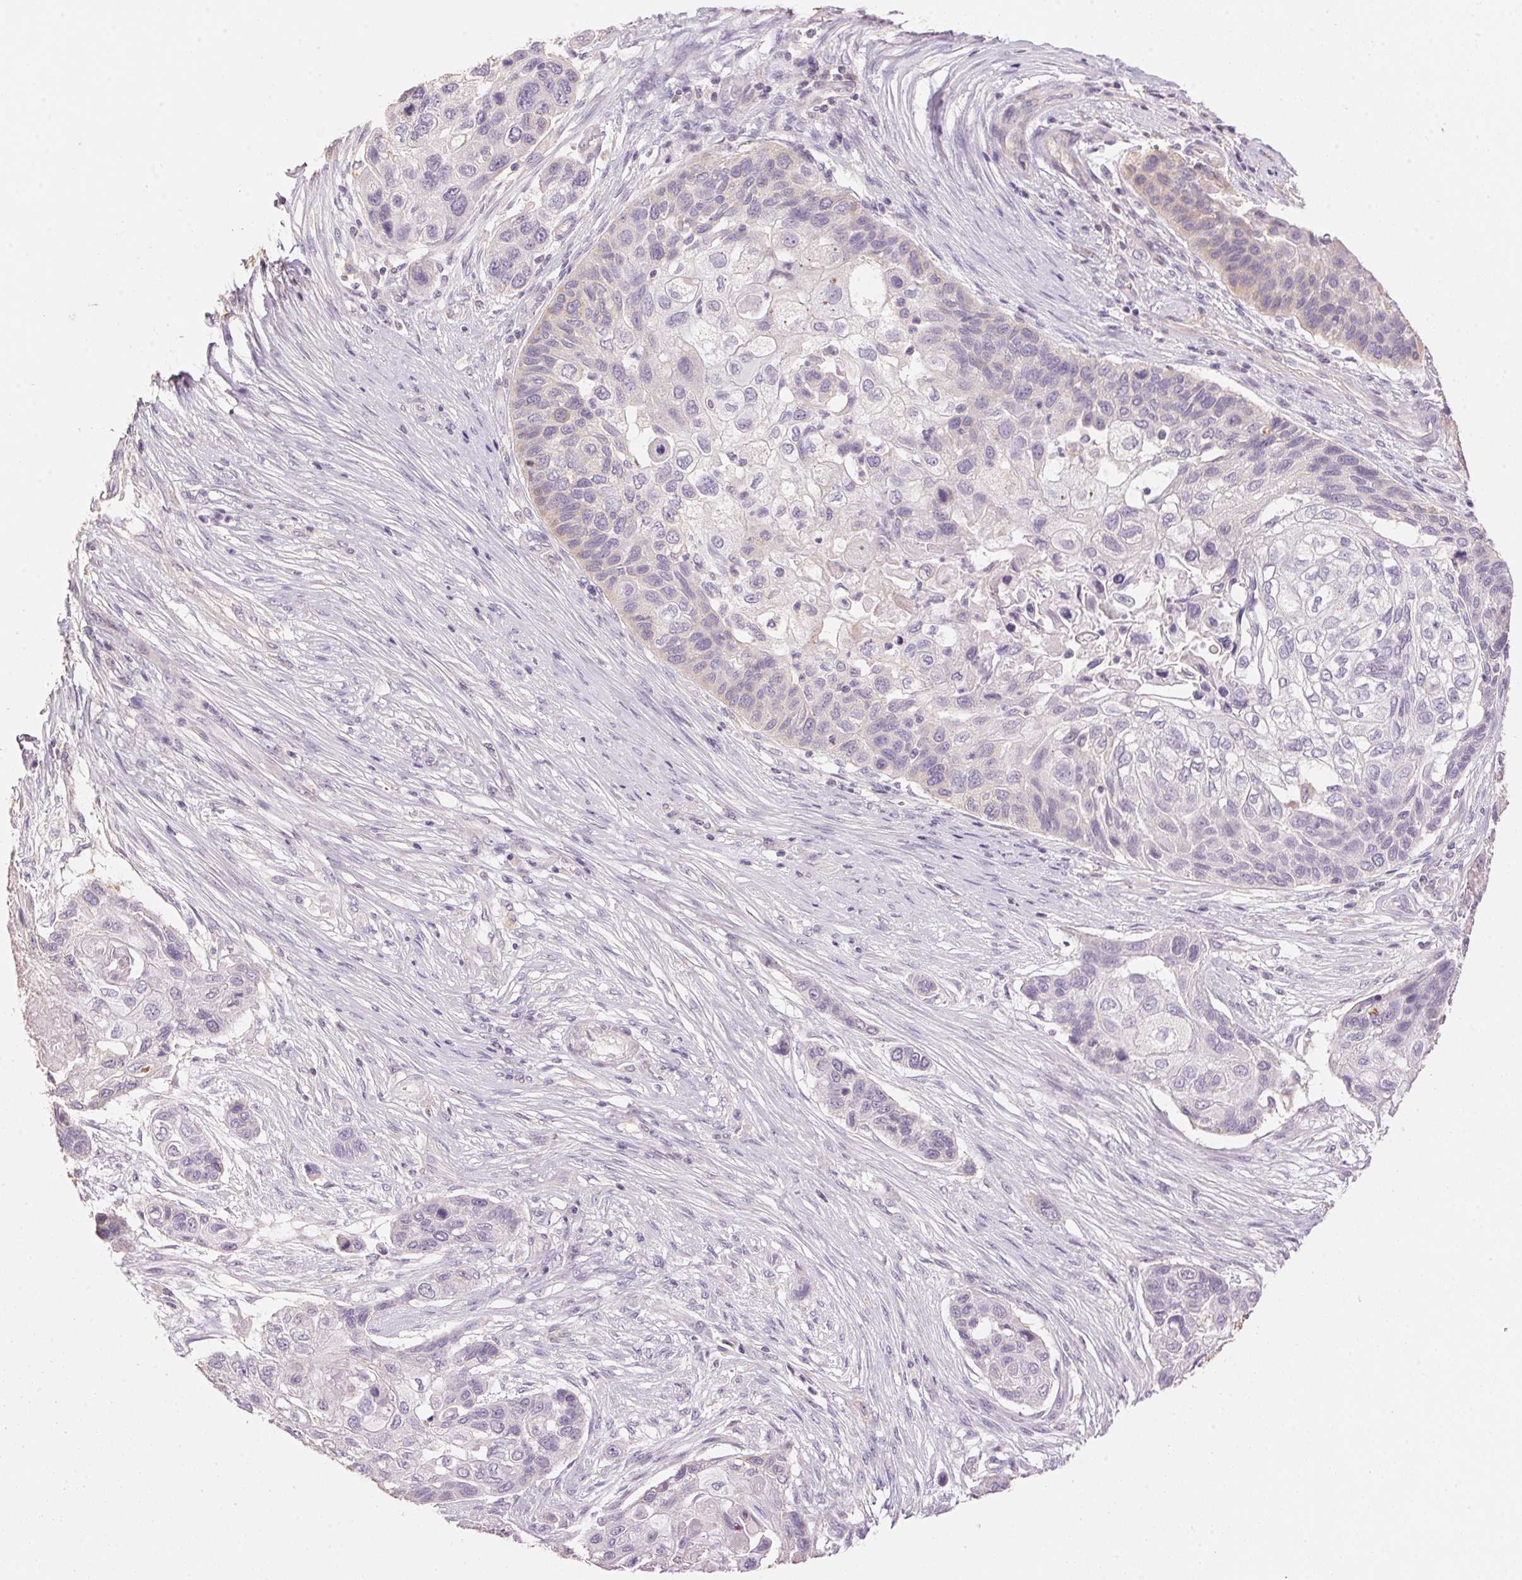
{"staining": {"intensity": "negative", "quantity": "none", "location": "none"}, "tissue": "lung cancer", "cell_type": "Tumor cells", "image_type": "cancer", "snomed": [{"axis": "morphology", "description": "Squamous cell carcinoma, NOS"}, {"axis": "topography", "description": "Lung"}], "caption": "The micrograph exhibits no significant staining in tumor cells of lung squamous cell carcinoma.", "gene": "LYZL6", "patient": {"sex": "male", "age": 69}}